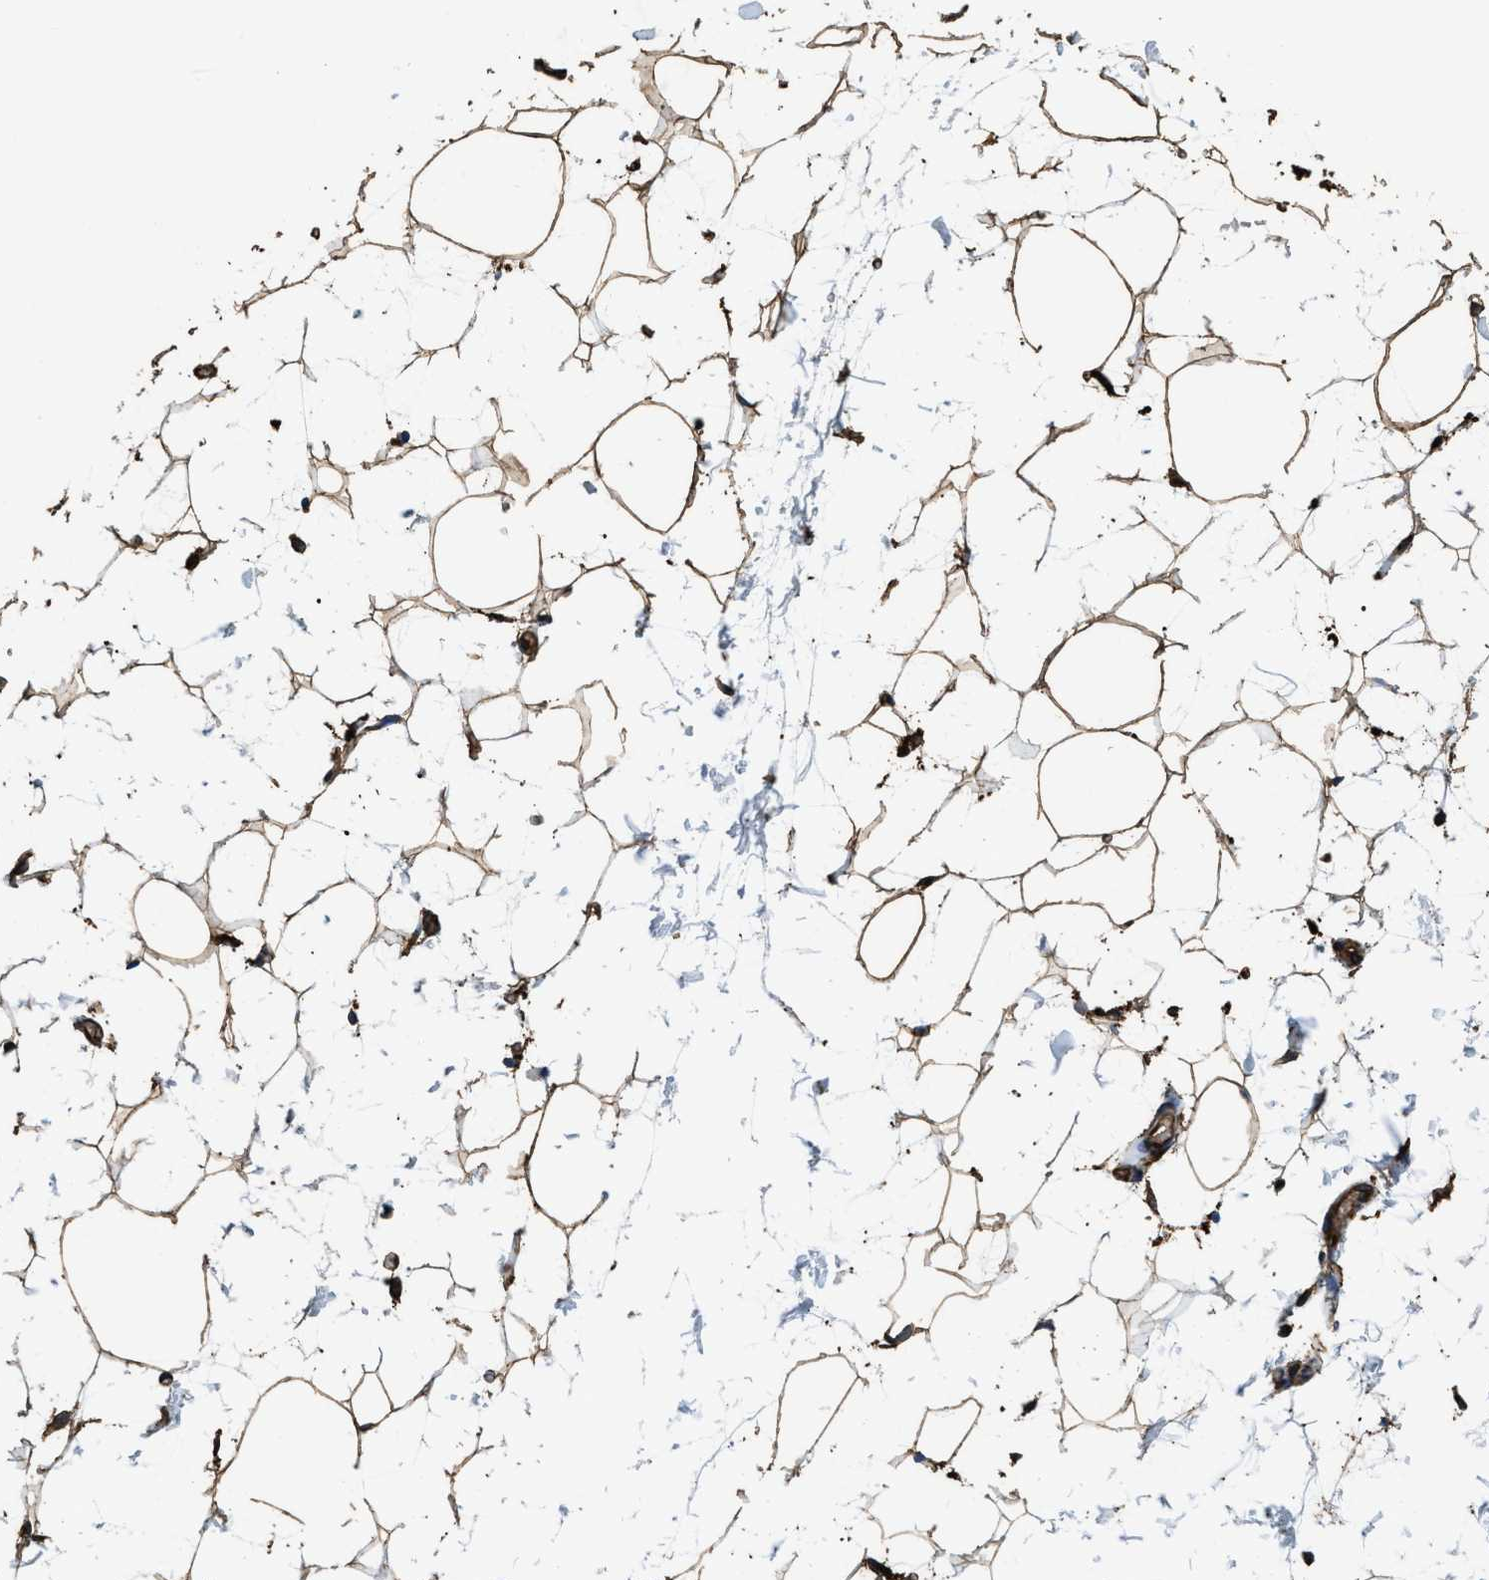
{"staining": {"intensity": "moderate", "quantity": ">75%", "location": "cytoplasmic/membranous"}, "tissue": "breast", "cell_type": "Adipocytes", "image_type": "normal", "snomed": [{"axis": "morphology", "description": "Normal tissue, NOS"}, {"axis": "topography", "description": "Breast"}], "caption": "Unremarkable breast was stained to show a protein in brown. There is medium levels of moderate cytoplasmic/membranous staining in approximately >75% of adipocytes. (Brightfield microscopy of DAB IHC at high magnification).", "gene": "ACCS", "patient": {"sex": "female", "age": 22}}